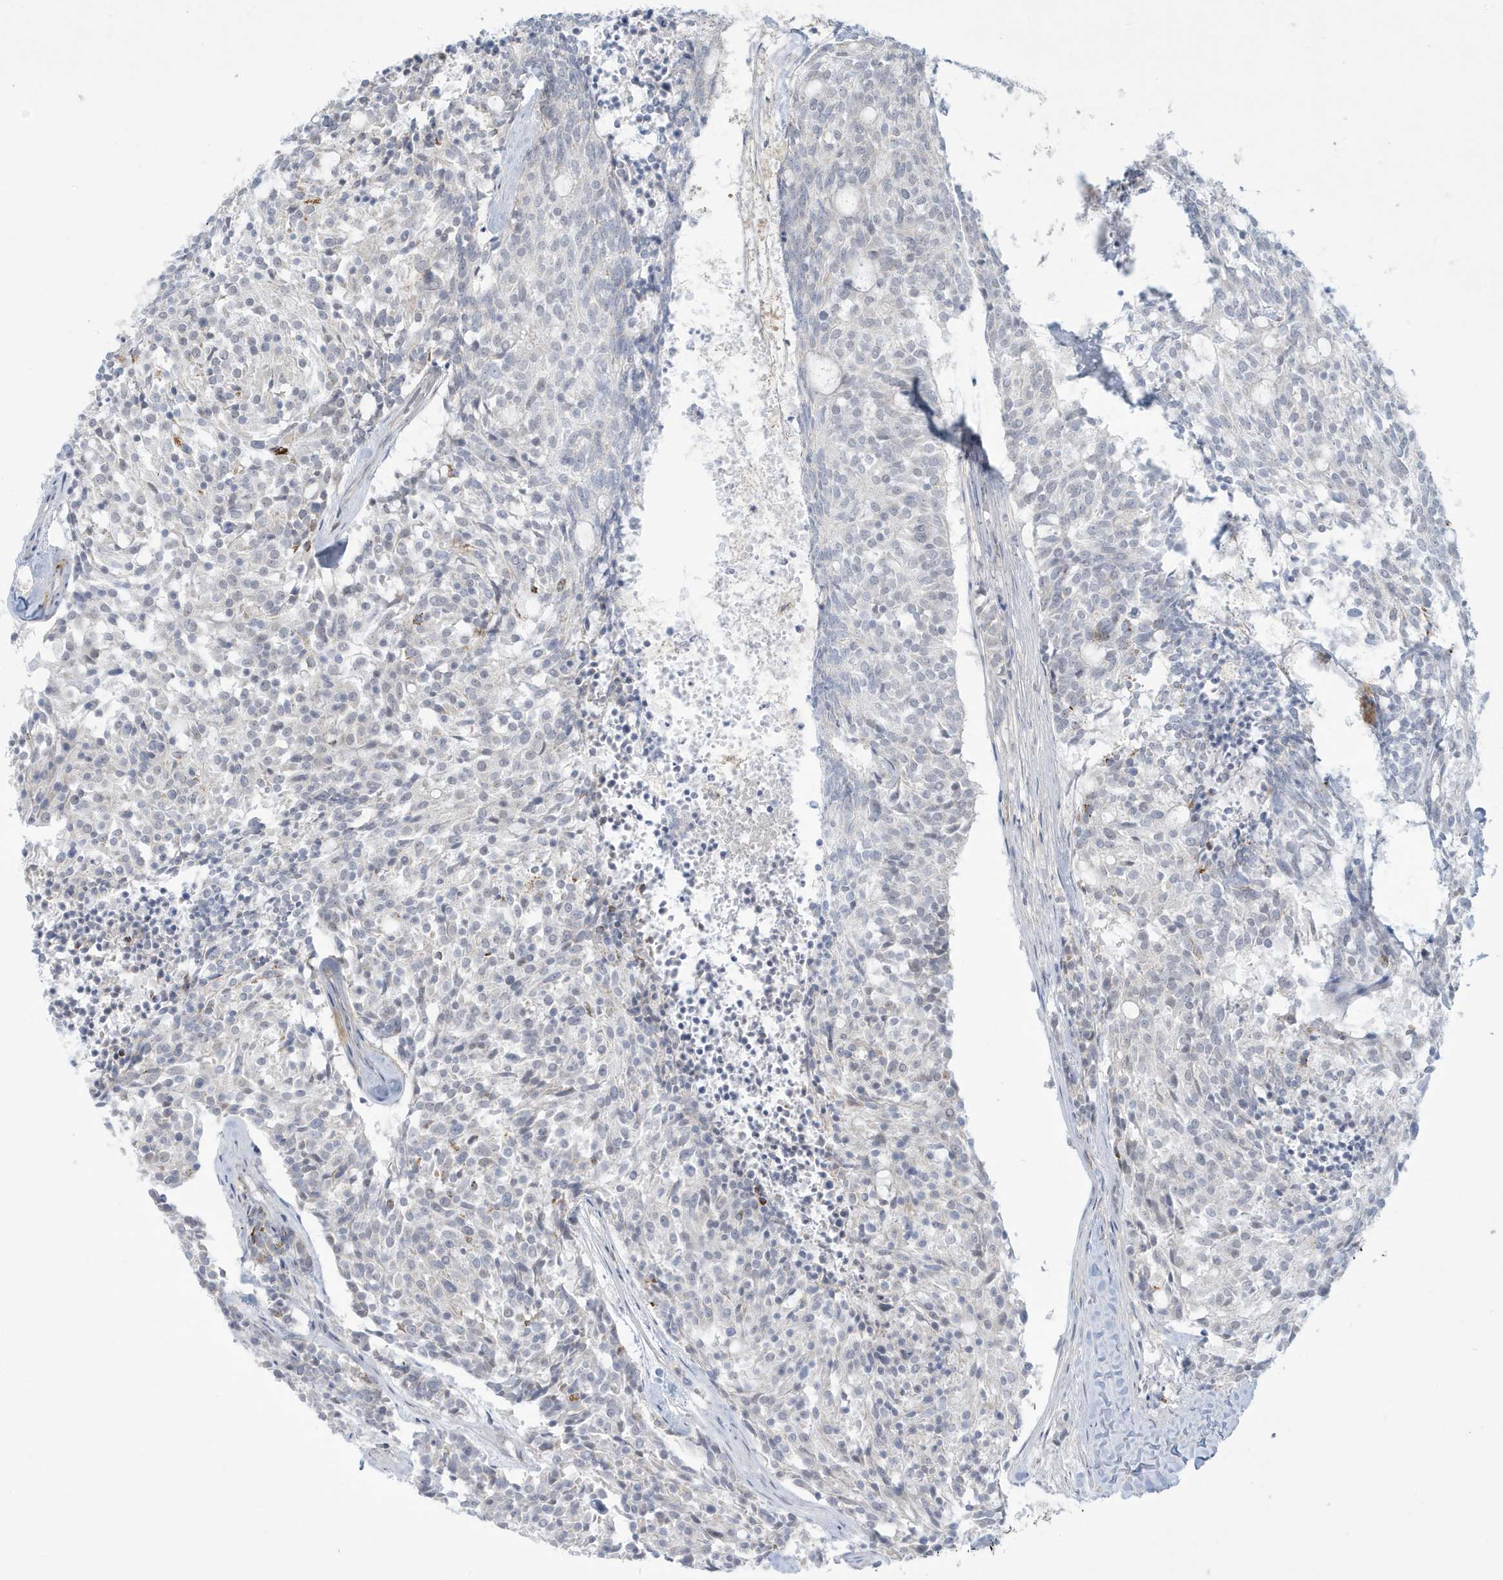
{"staining": {"intensity": "negative", "quantity": "none", "location": "none"}, "tissue": "carcinoid", "cell_type": "Tumor cells", "image_type": "cancer", "snomed": [{"axis": "morphology", "description": "Carcinoid, malignant, NOS"}, {"axis": "topography", "description": "Pancreas"}], "caption": "Immunohistochemical staining of human carcinoid exhibits no significant positivity in tumor cells. Brightfield microscopy of IHC stained with DAB (3,3'-diaminobenzidine) (brown) and hematoxylin (blue), captured at high magnification.", "gene": "HERC6", "patient": {"sex": "female", "age": 54}}